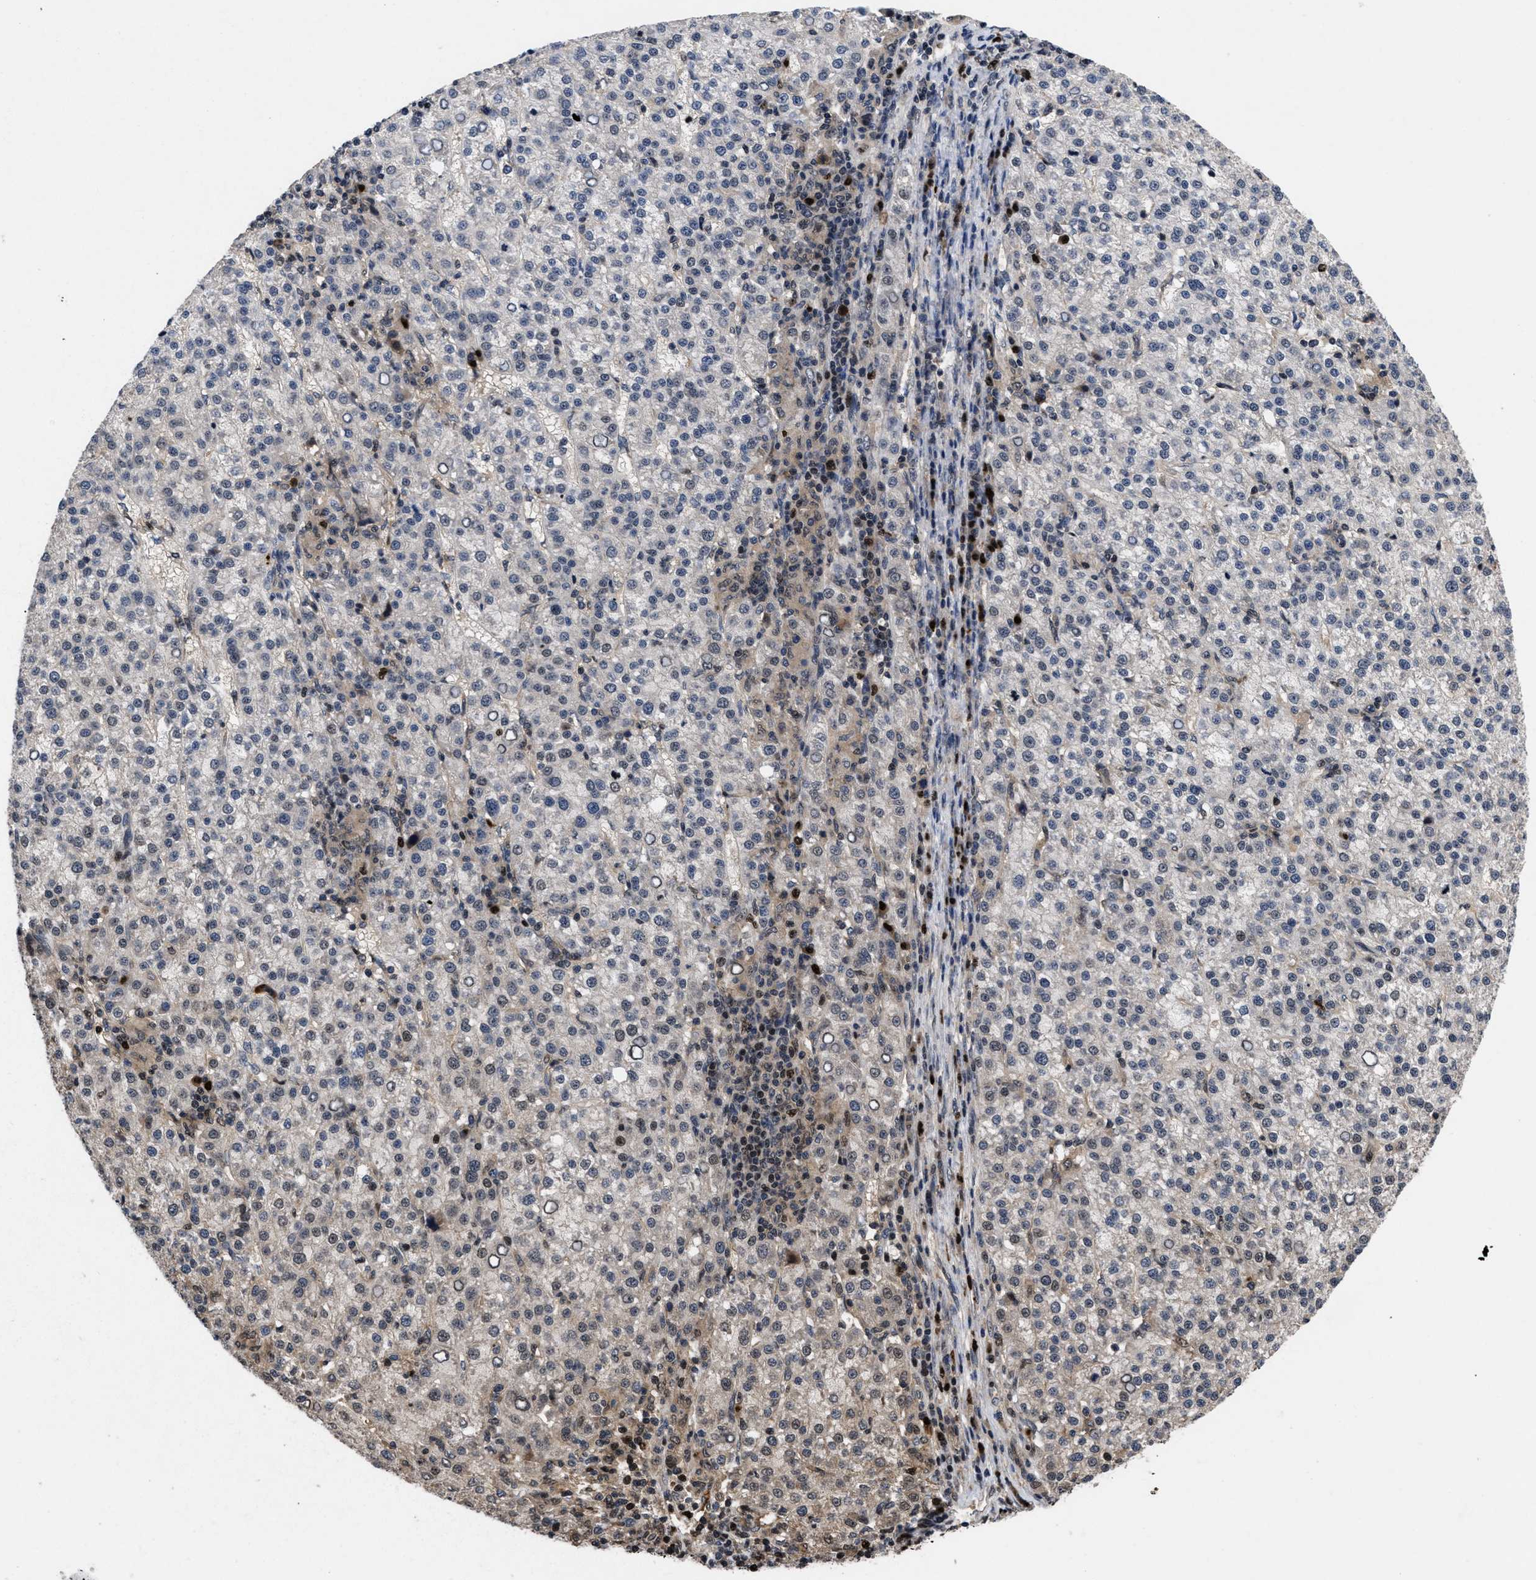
{"staining": {"intensity": "moderate", "quantity": "<25%", "location": "nuclear"}, "tissue": "liver cancer", "cell_type": "Tumor cells", "image_type": "cancer", "snomed": [{"axis": "morphology", "description": "Carcinoma, Hepatocellular, NOS"}, {"axis": "topography", "description": "Liver"}], "caption": "Immunohistochemical staining of human liver cancer shows low levels of moderate nuclear protein positivity in about <25% of tumor cells.", "gene": "FAM200A", "patient": {"sex": "female", "age": 58}}